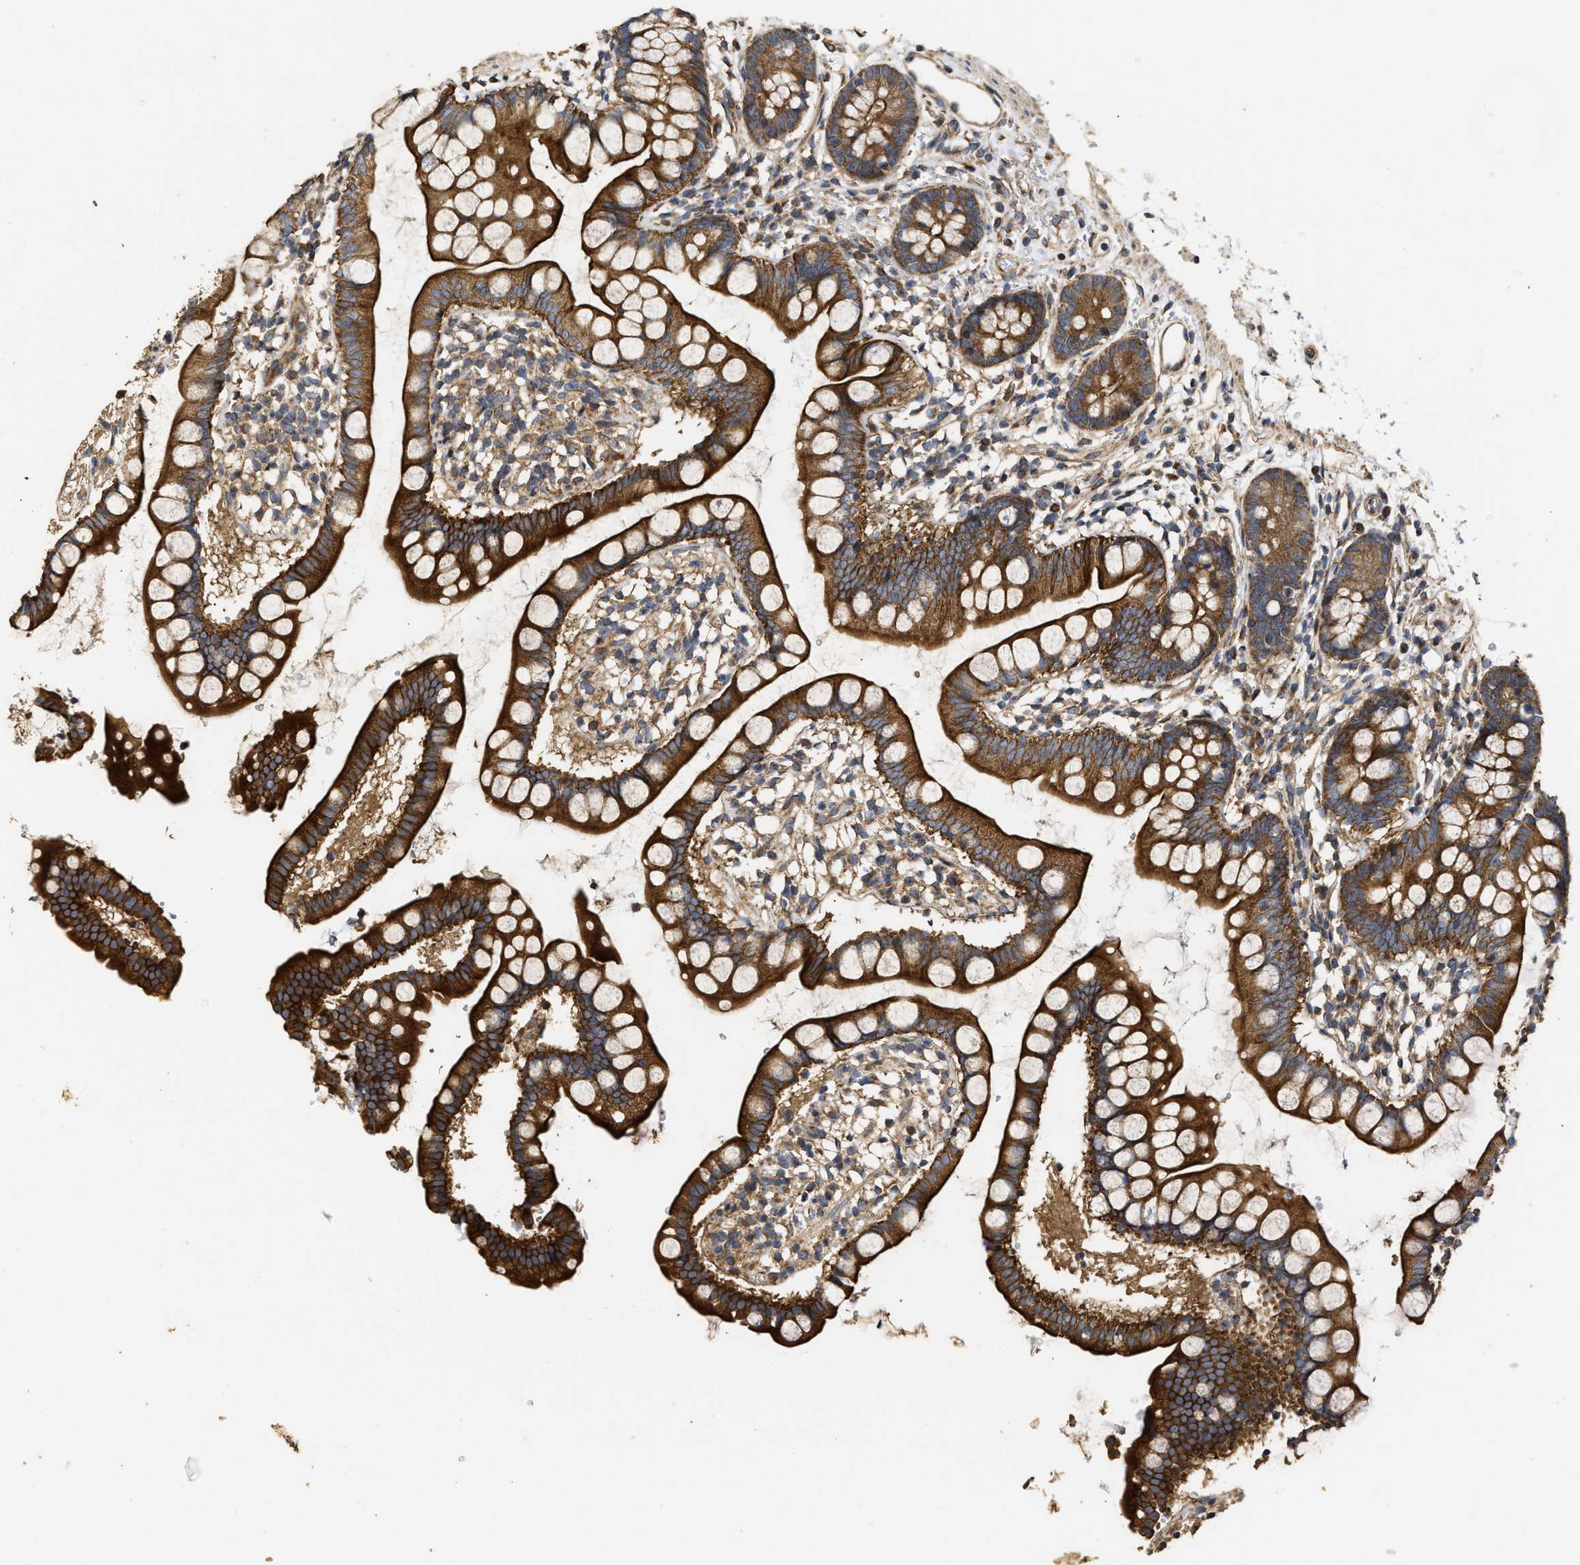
{"staining": {"intensity": "strong", "quantity": ">75%", "location": "cytoplasmic/membranous"}, "tissue": "small intestine", "cell_type": "Glandular cells", "image_type": "normal", "snomed": [{"axis": "morphology", "description": "Normal tissue, NOS"}, {"axis": "topography", "description": "Small intestine"}], "caption": "High-magnification brightfield microscopy of benign small intestine stained with DAB (3,3'-diaminobenzidine) (brown) and counterstained with hematoxylin (blue). glandular cells exhibit strong cytoplasmic/membranous expression is appreciated in approximately>75% of cells.", "gene": "NAV1", "patient": {"sex": "female", "age": 84}}